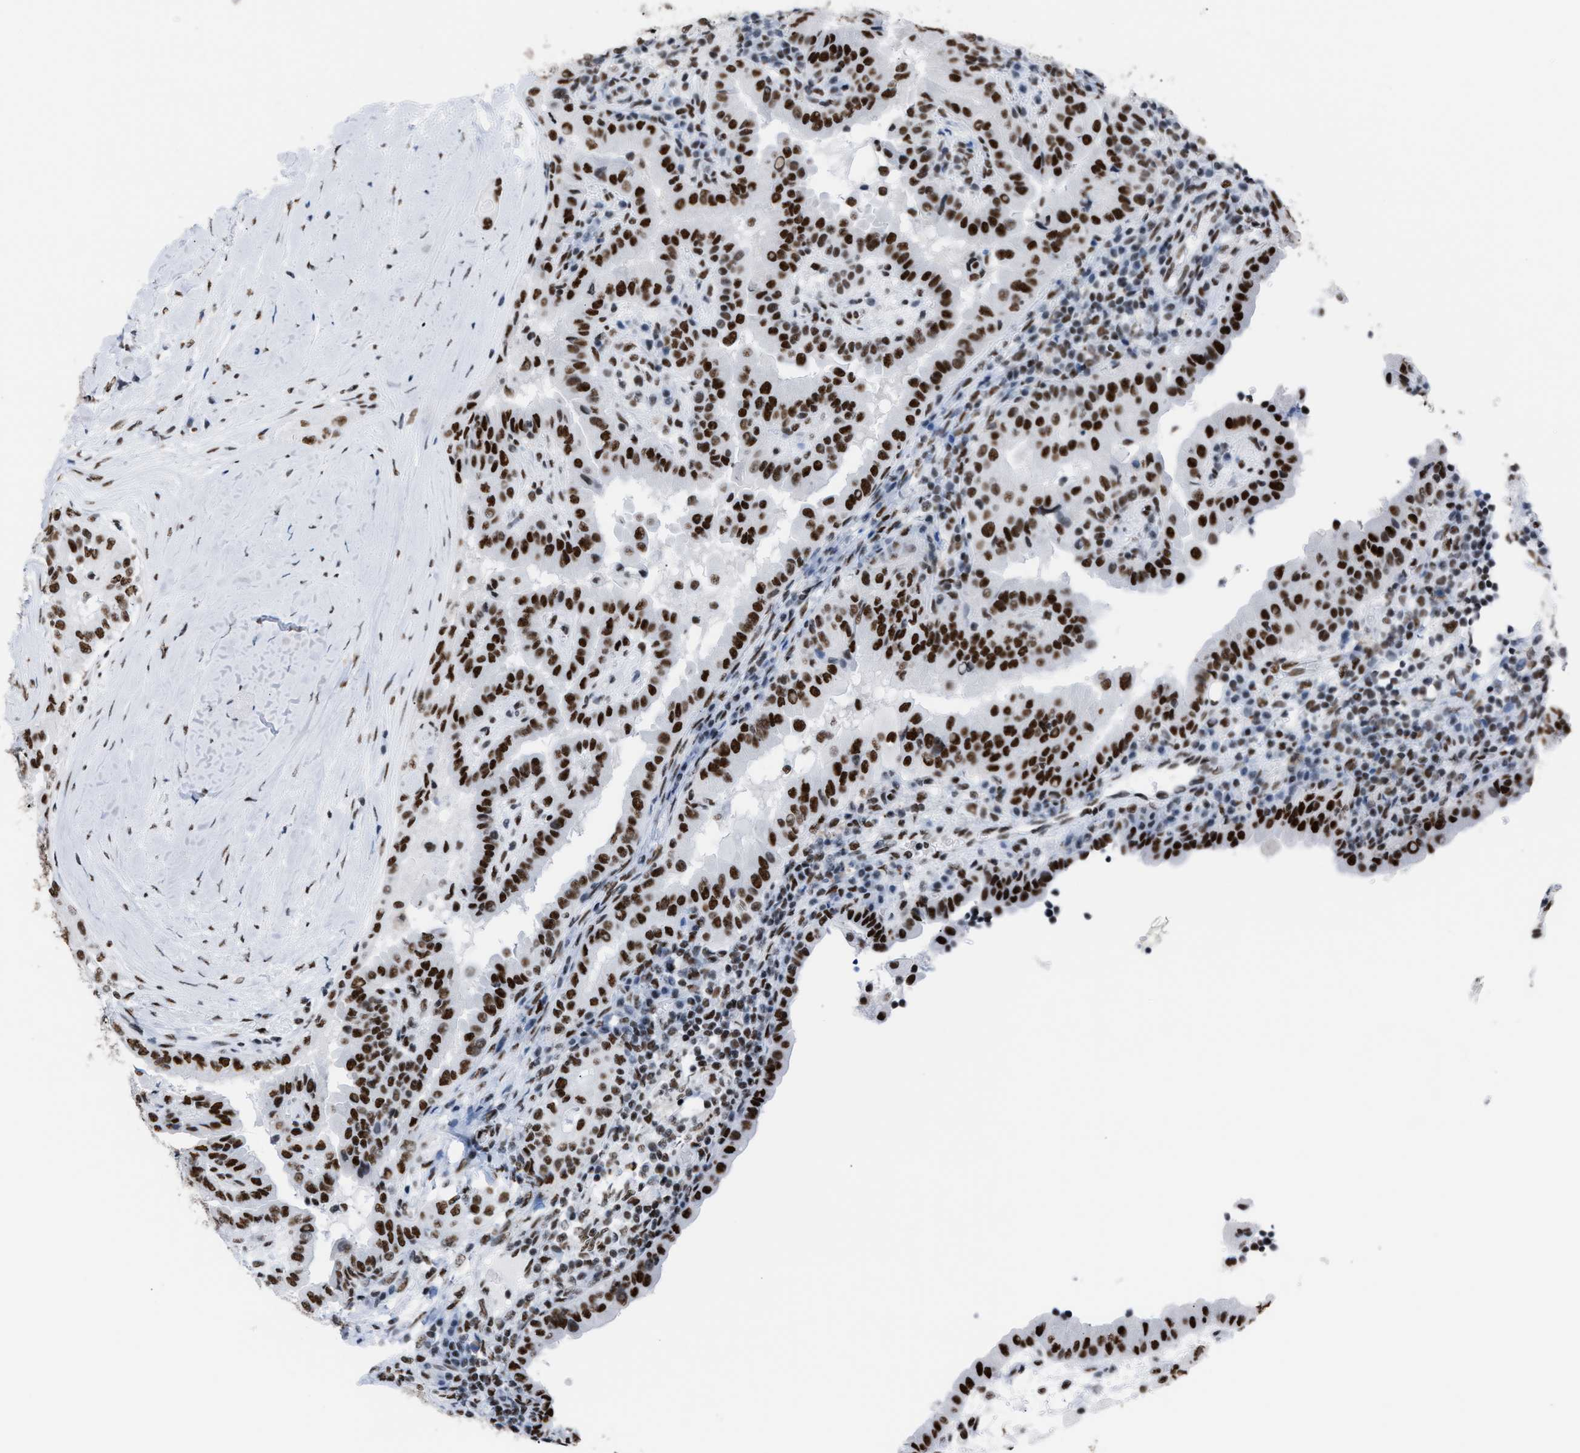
{"staining": {"intensity": "strong", "quantity": ">75%", "location": "nuclear"}, "tissue": "thyroid cancer", "cell_type": "Tumor cells", "image_type": "cancer", "snomed": [{"axis": "morphology", "description": "Papillary adenocarcinoma, NOS"}, {"axis": "topography", "description": "Thyroid gland"}], "caption": "This image exhibits immunohistochemistry (IHC) staining of human thyroid cancer (papillary adenocarcinoma), with high strong nuclear expression in approximately >75% of tumor cells.", "gene": "CCAR2", "patient": {"sex": "male", "age": 33}}